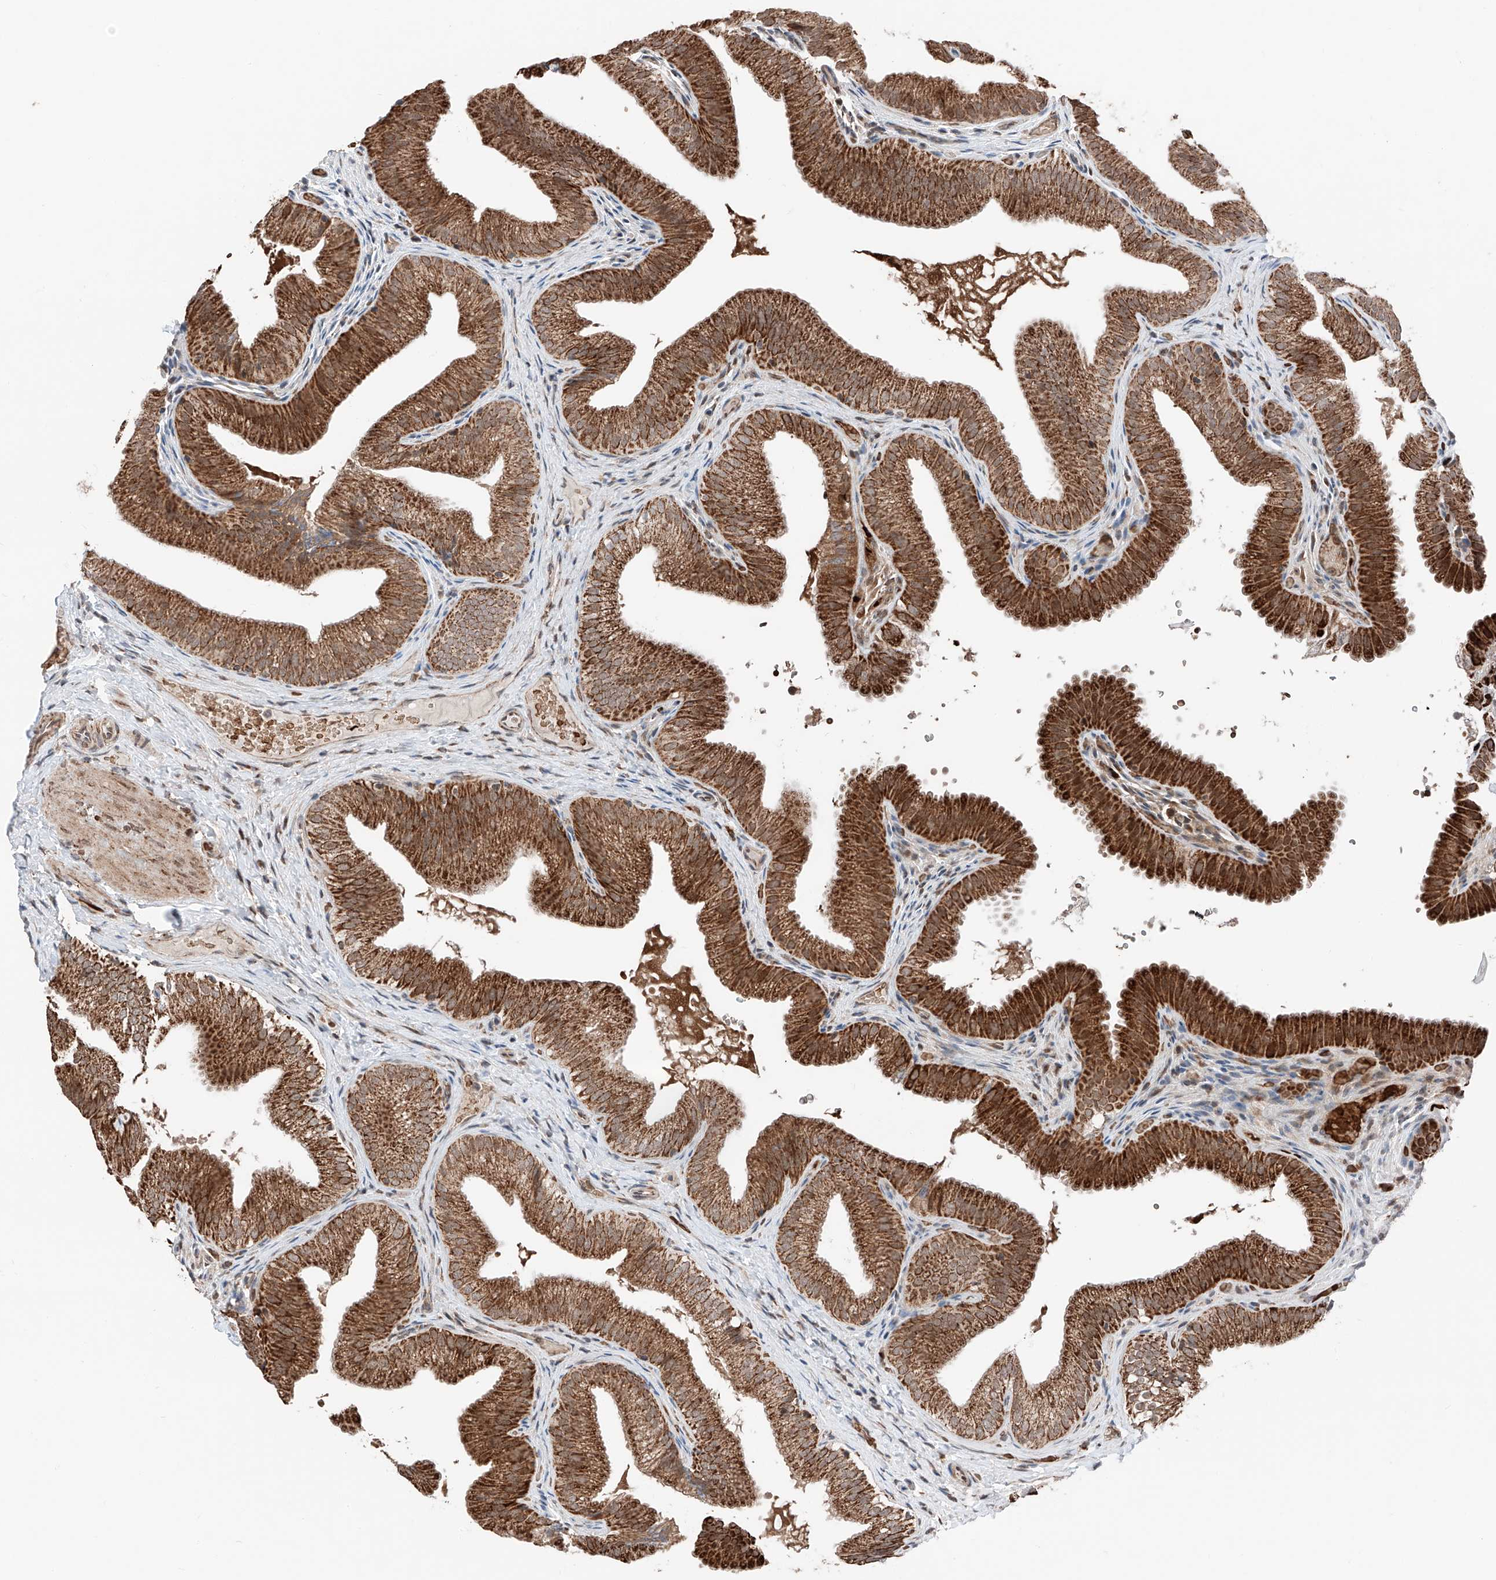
{"staining": {"intensity": "strong", "quantity": ">75%", "location": "cytoplasmic/membranous"}, "tissue": "gallbladder", "cell_type": "Glandular cells", "image_type": "normal", "snomed": [{"axis": "morphology", "description": "Normal tissue, NOS"}, {"axis": "topography", "description": "Gallbladder"}], "caption": "Benign gallbladder displays strong cytoplasmic/membranous expression in approximately >75% of glandular cells.", "gene": "ZSCAN29", "patient": {"sex": "female", "age": 30}}